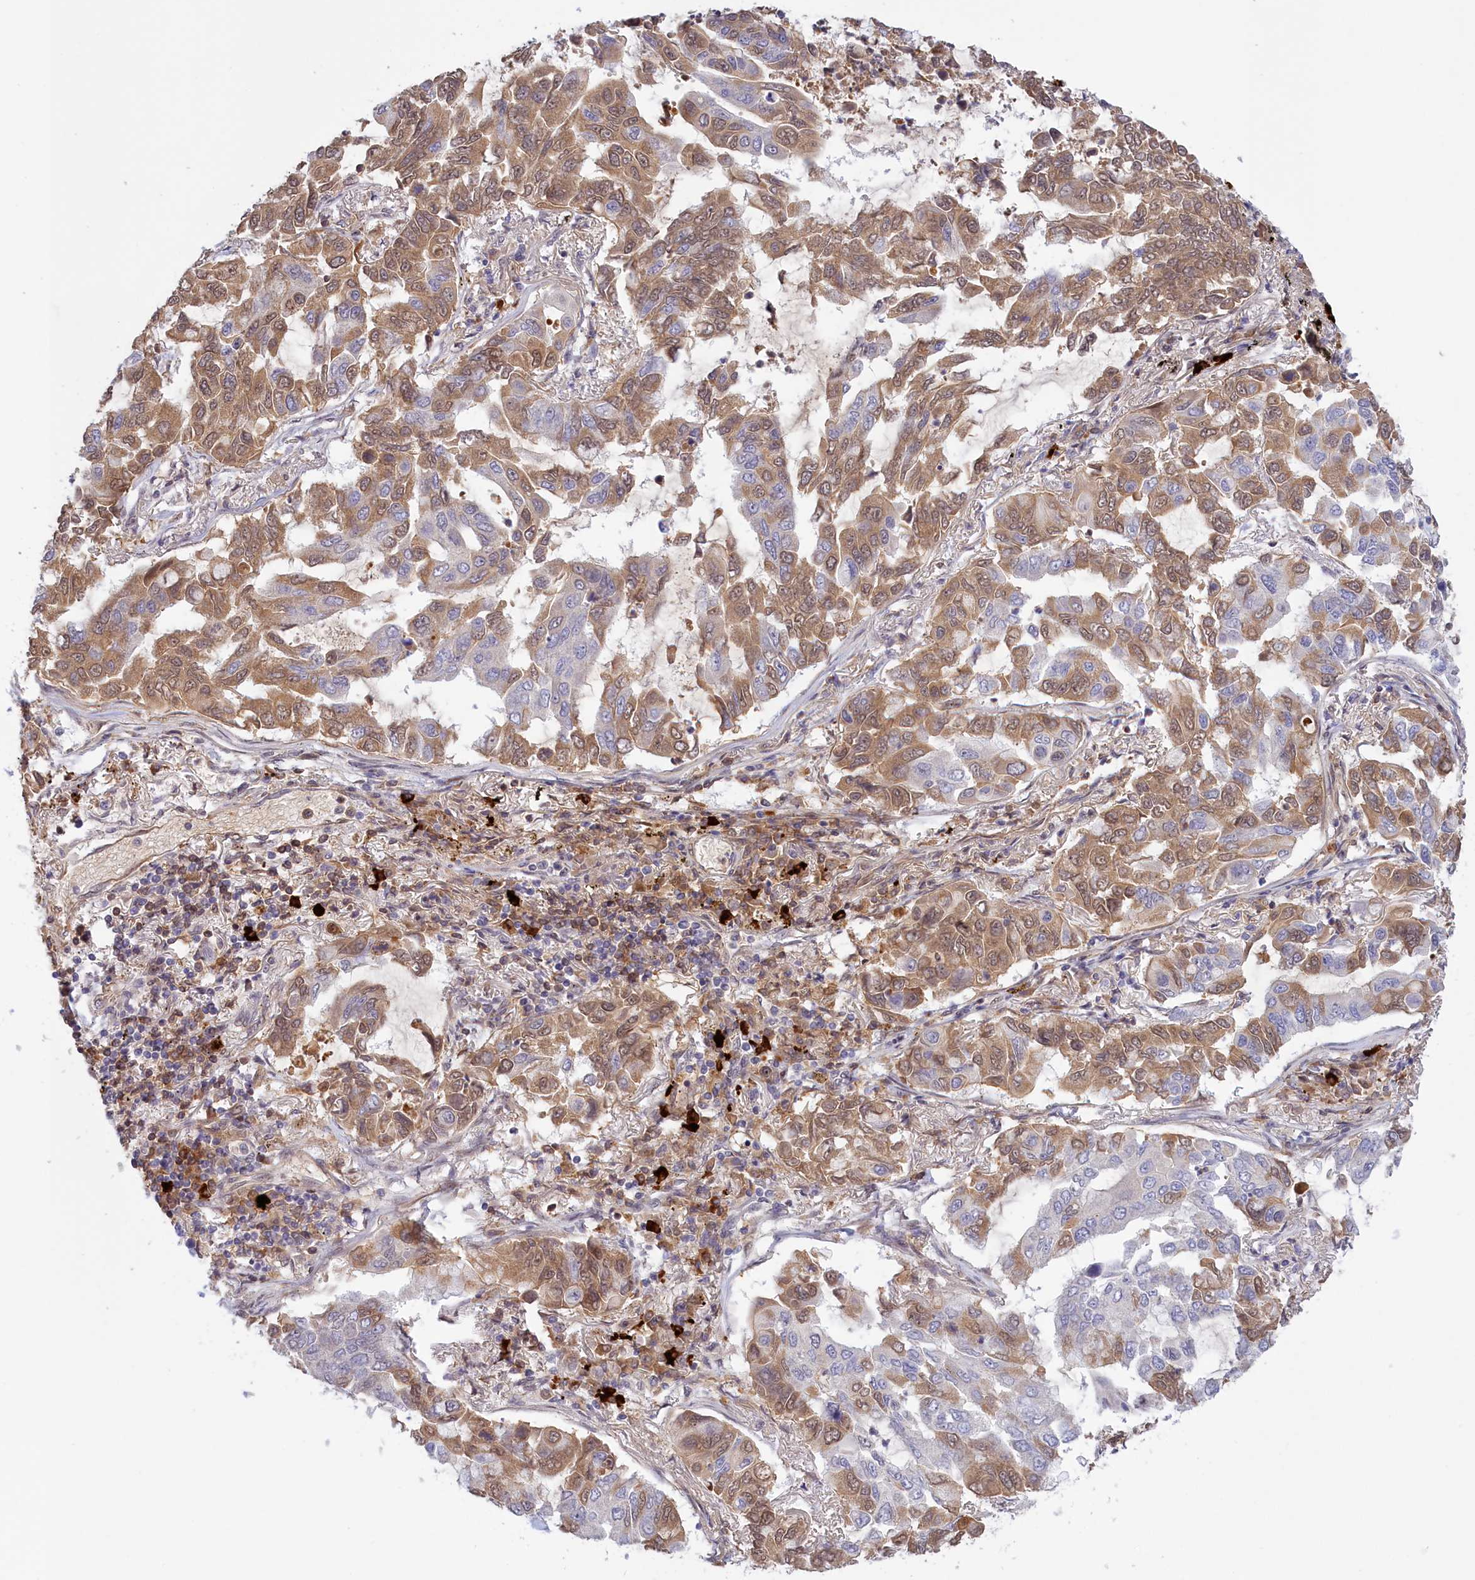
{"staining": {"intensity": "moderate", "quantity": "25%-75%", "location": "cytoplasmic/membranous,nuclear"}, "tissue": "lung cancer", "cell_type": "Tumor cells", "image_type": "cancer", "snomed": [{"axis": "morphology", "description": "Adenocarcinoma, NOS"}, {"axis": "topography", "description": "Lung"}], "caption": "A micrograph of human adenocarcinoma (lung) stained for a protein displays moderate cytoplasmic/membranous and nuclear brown staining in tumor cells.", "gene": "RRAD", "patient": {"sex": "male", "age": 64}}